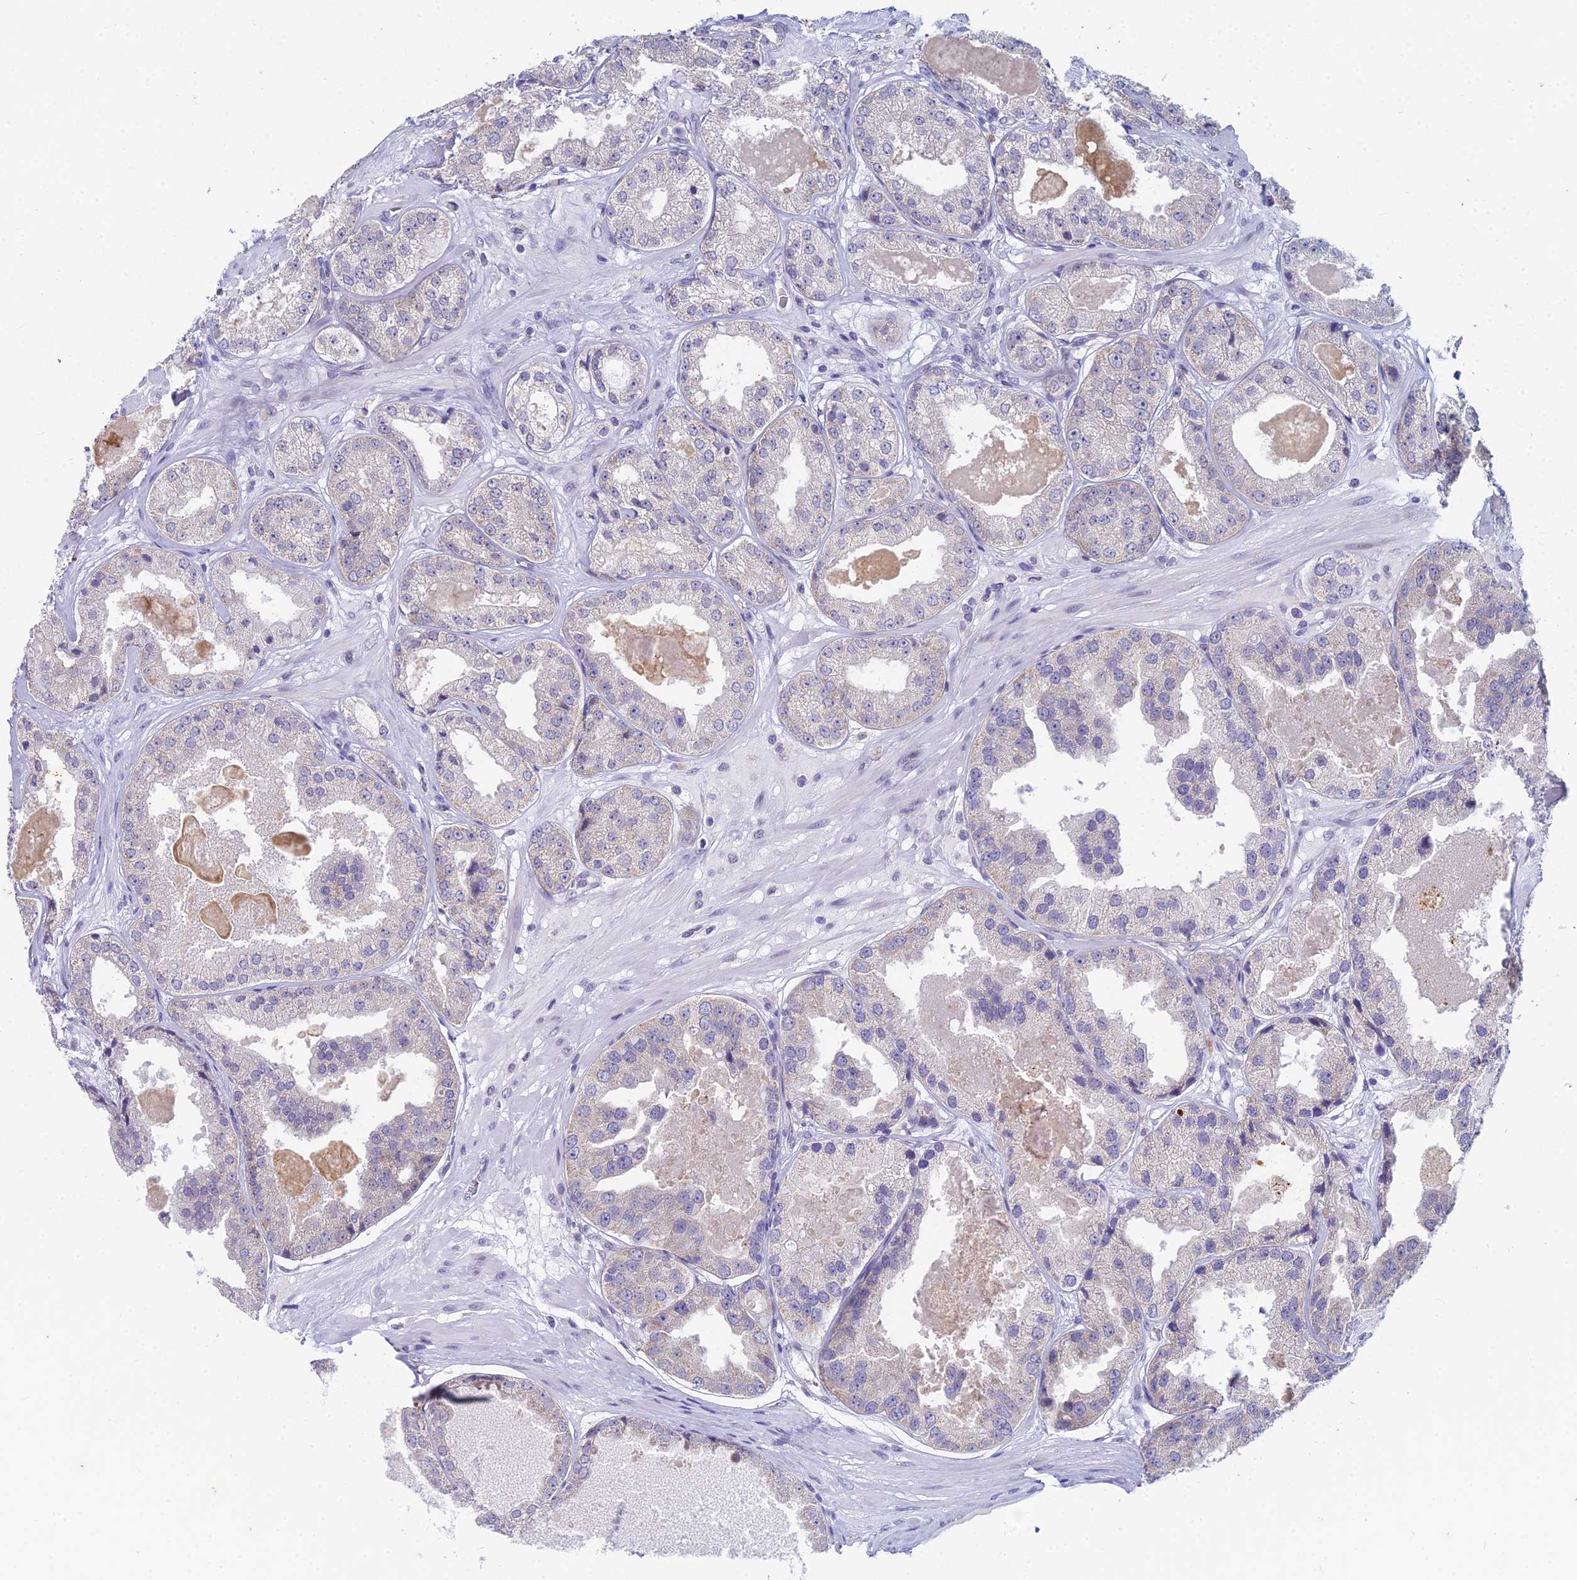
{"staining": {"intensity": "negative", "quantity": "none", "location": "none"}, "tissue": "prostate cancer", "cell_type": "Tumor cells", "image_type": "cancer", "snomed": [{"axis": "morphology", "description": "Adenocarcinoma, High grade"}, {"axis": "topography", "description": "Prostate"}], "caption": "IHC image of human prostate cancer (high-grade adenocarcinoma) stained for a protein (brown), which reveals no positivity in tumor cells.", "gene": "EEF2KMT", "patient": {"sex": "male", "age": 63}}